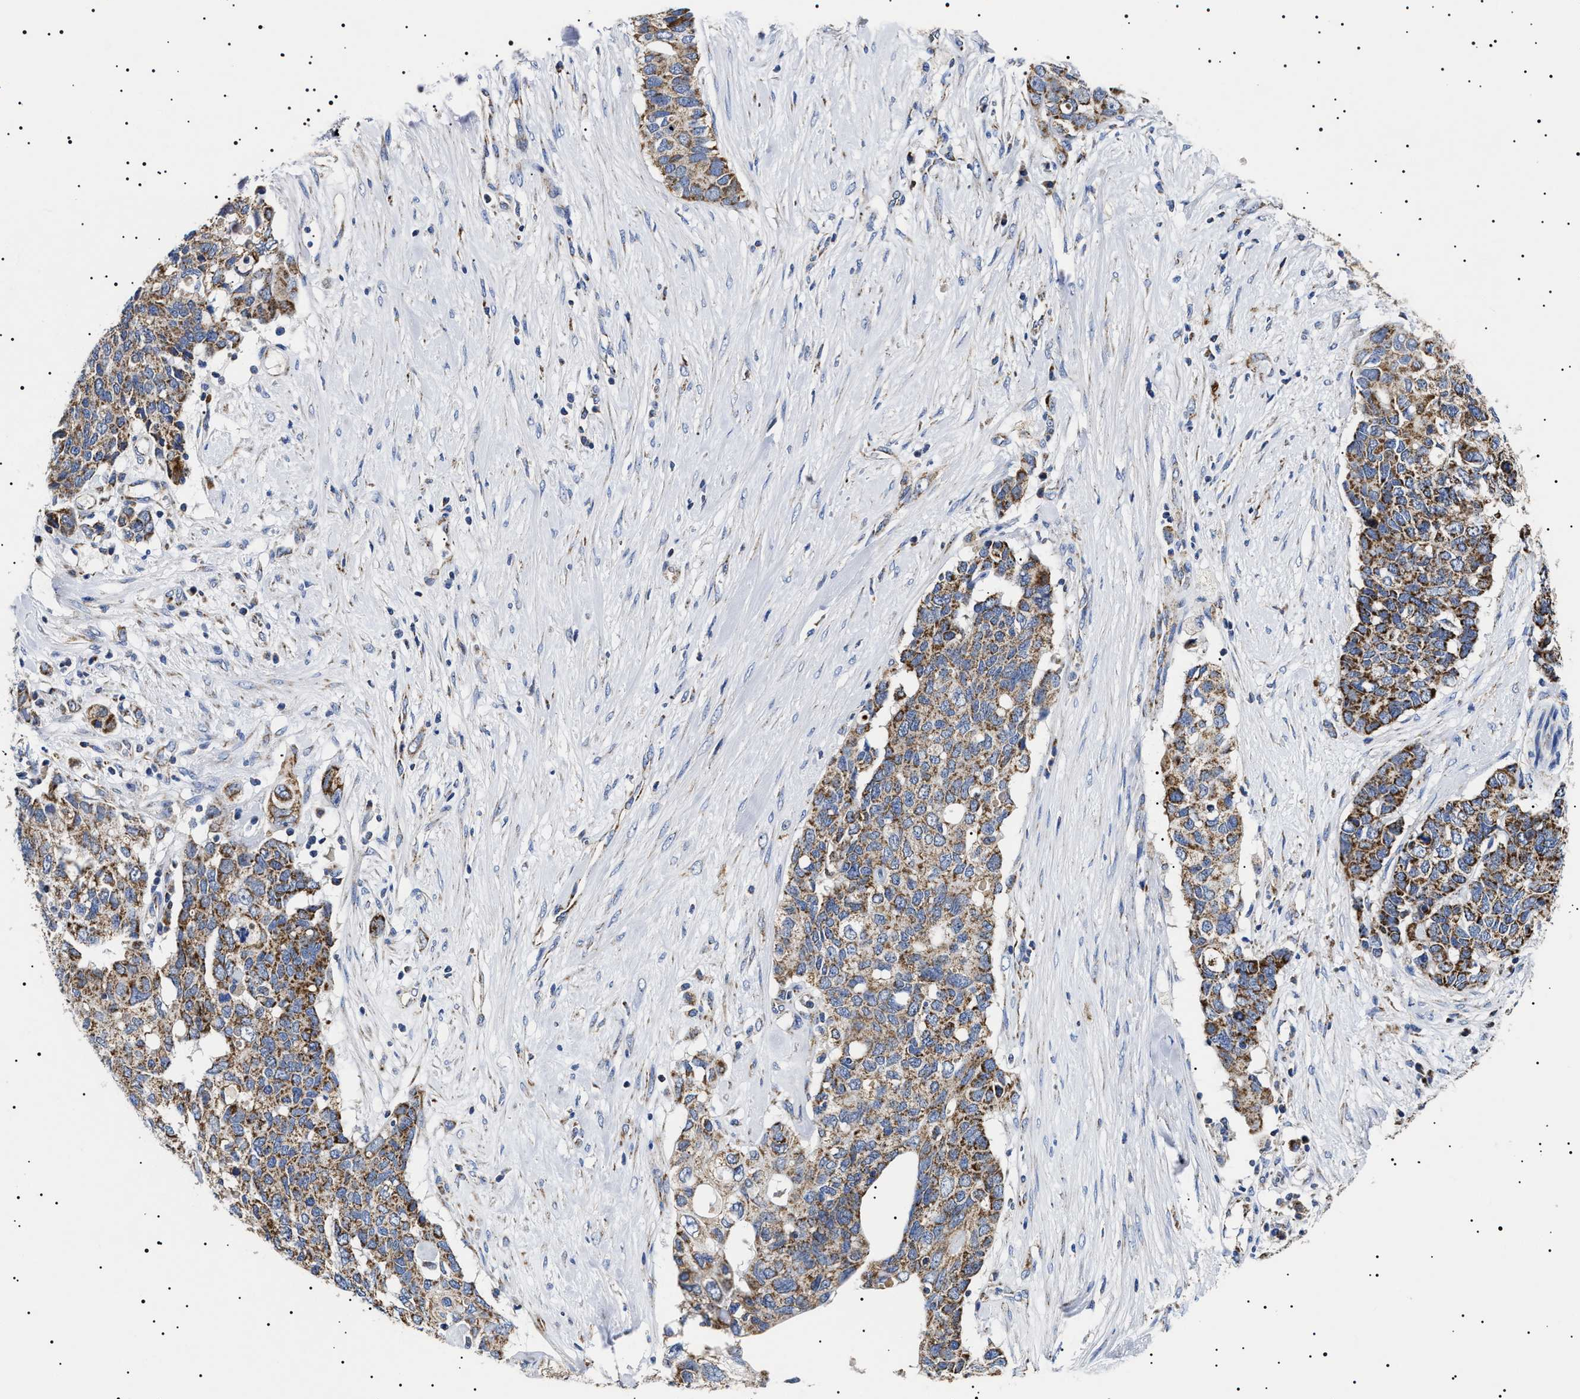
{"staining": {"intensity": "strong", "quantity": ">75%", "location": "cytoplasmic/membranous"}, "tissue": "pancreatic cancer", "cell_type": "Tumor cells", "image_type": "cancer", "snomed": [{"axis": "morphology", "description": "Adenocarcinoma, NOS"}, {"axis": "topography", "description": "Pancreas"}], "caption": "This is an image of IHC staining of pancreatic cancer (adenocarcinoma), which shows strong expression in the cytoplasmic/membranous of tumor cells.", "gene": "CHRDL2", "patient": {"sex": "female", "age": 56}}